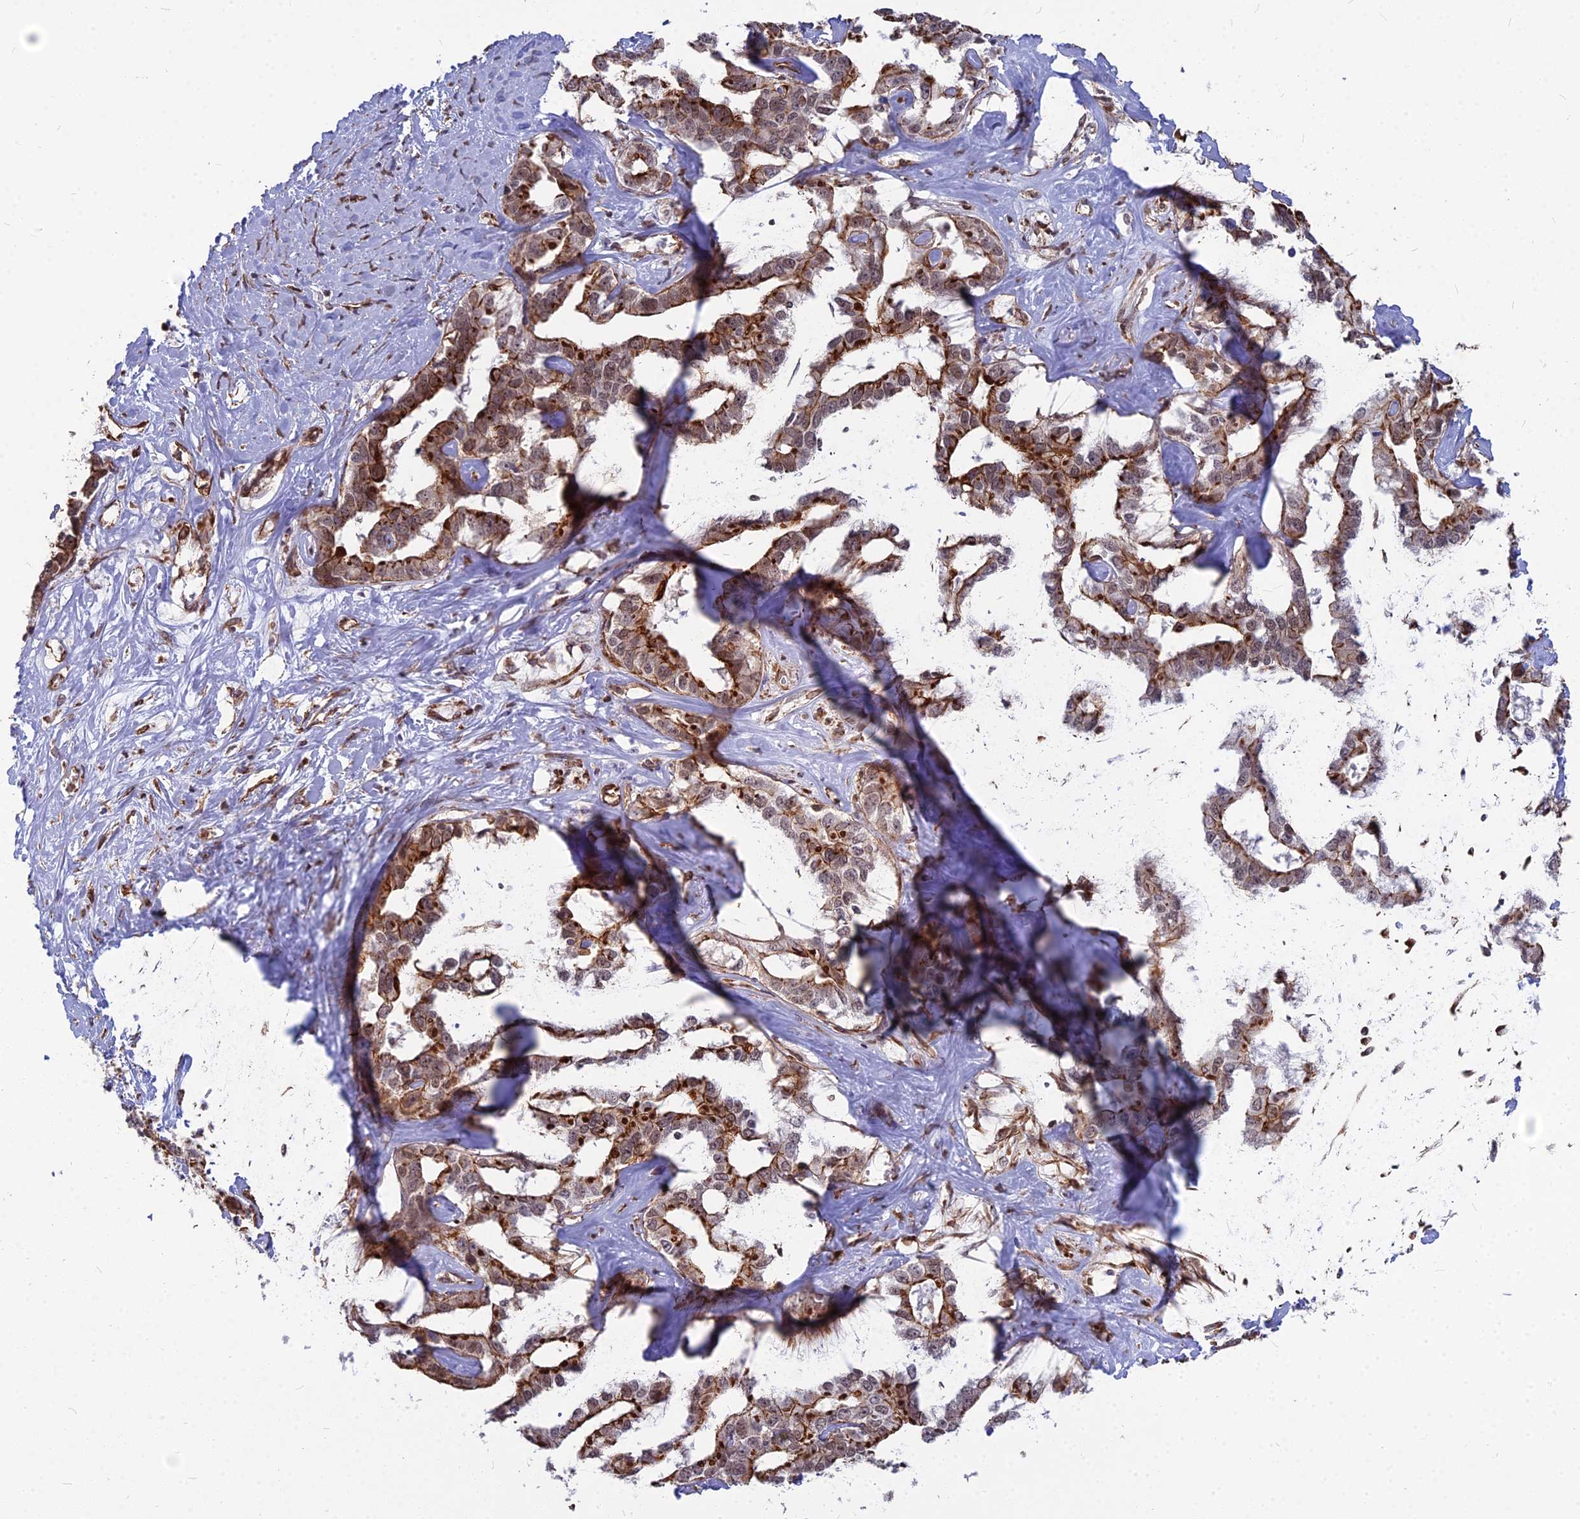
{"staining": {"intensity": "moderate", "quantity": ">75%", "location": "cytoplasmic/membranous,nuclear"}, "tissue": "liver cancer", "cell_type": "Tumor cells", "image_type": "cancer", "snomed": [{"axis": "morphology", "description": "Cholangiocarcinoma"}, {"axis": "topography", "description": "Liver"}], "caption": "Moderate cytoplasmic/membranous and nuclear positivity is seen in approximately >75% of tumor cells in liver cancer (cholangiocarcinoma).", "gene": "YJU2", "patient": {"sex": "male", "age": 59}}